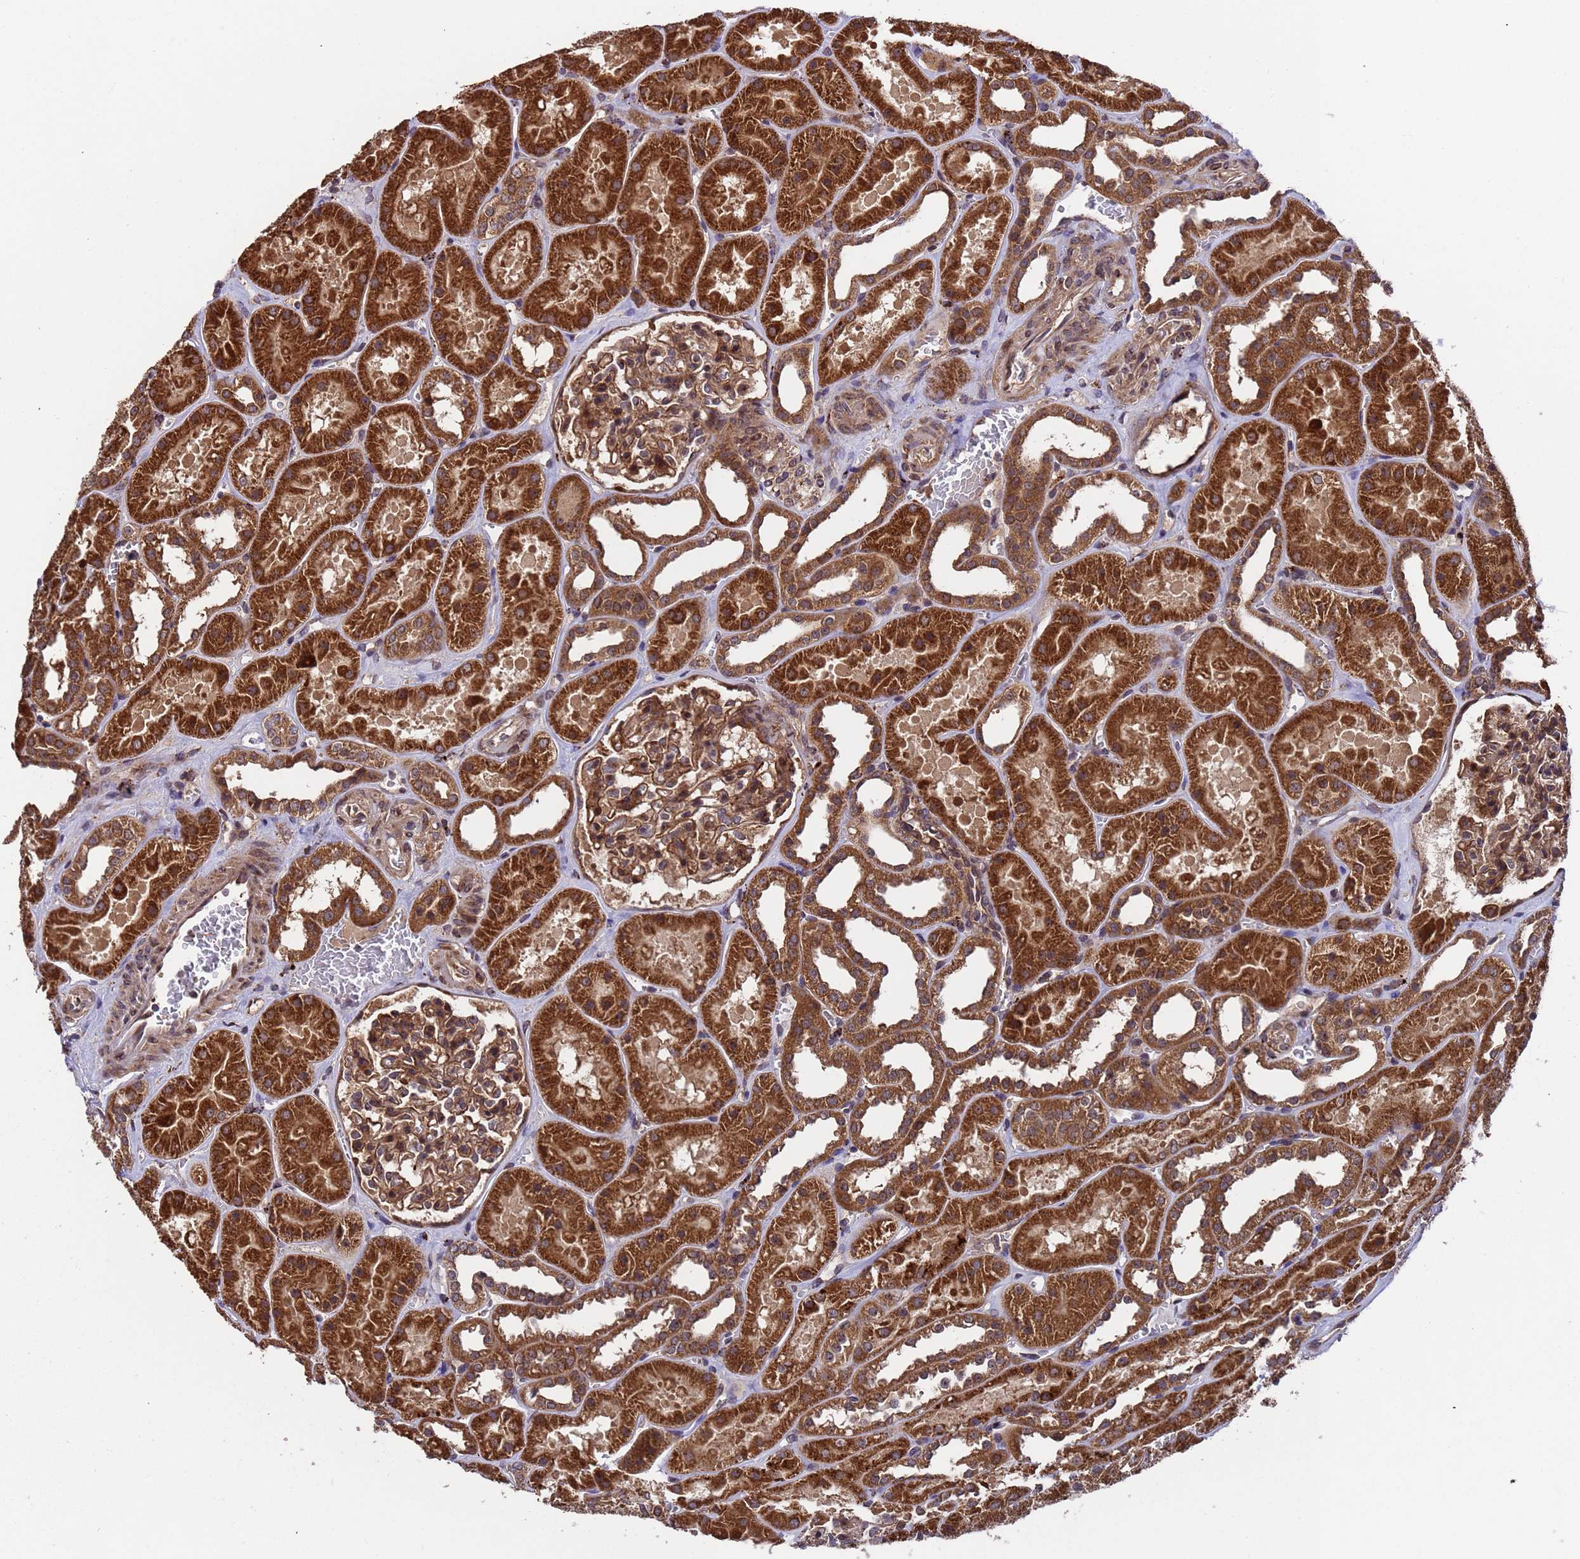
{"staining": {"intensity": "strong", "quantity": ">75%", "location": "cytoplasmic/membranous"}, "tissue": "kidney", "cell_type": "Cells in glomeruli", "image_type": "normal", "snomed": [{"axis": "morphology", "description": "Normal tissue, NOS"}, {"axis": "topography", "description": "Kidney"}], "caption": "This image exhibits IHC staining of benign kidney, with high strong cytoplasmic/membranous positivity in about >75% of cells in glomeruli.", "gene": "TSR3", "patient": {"sex": "female", "age": 41}}